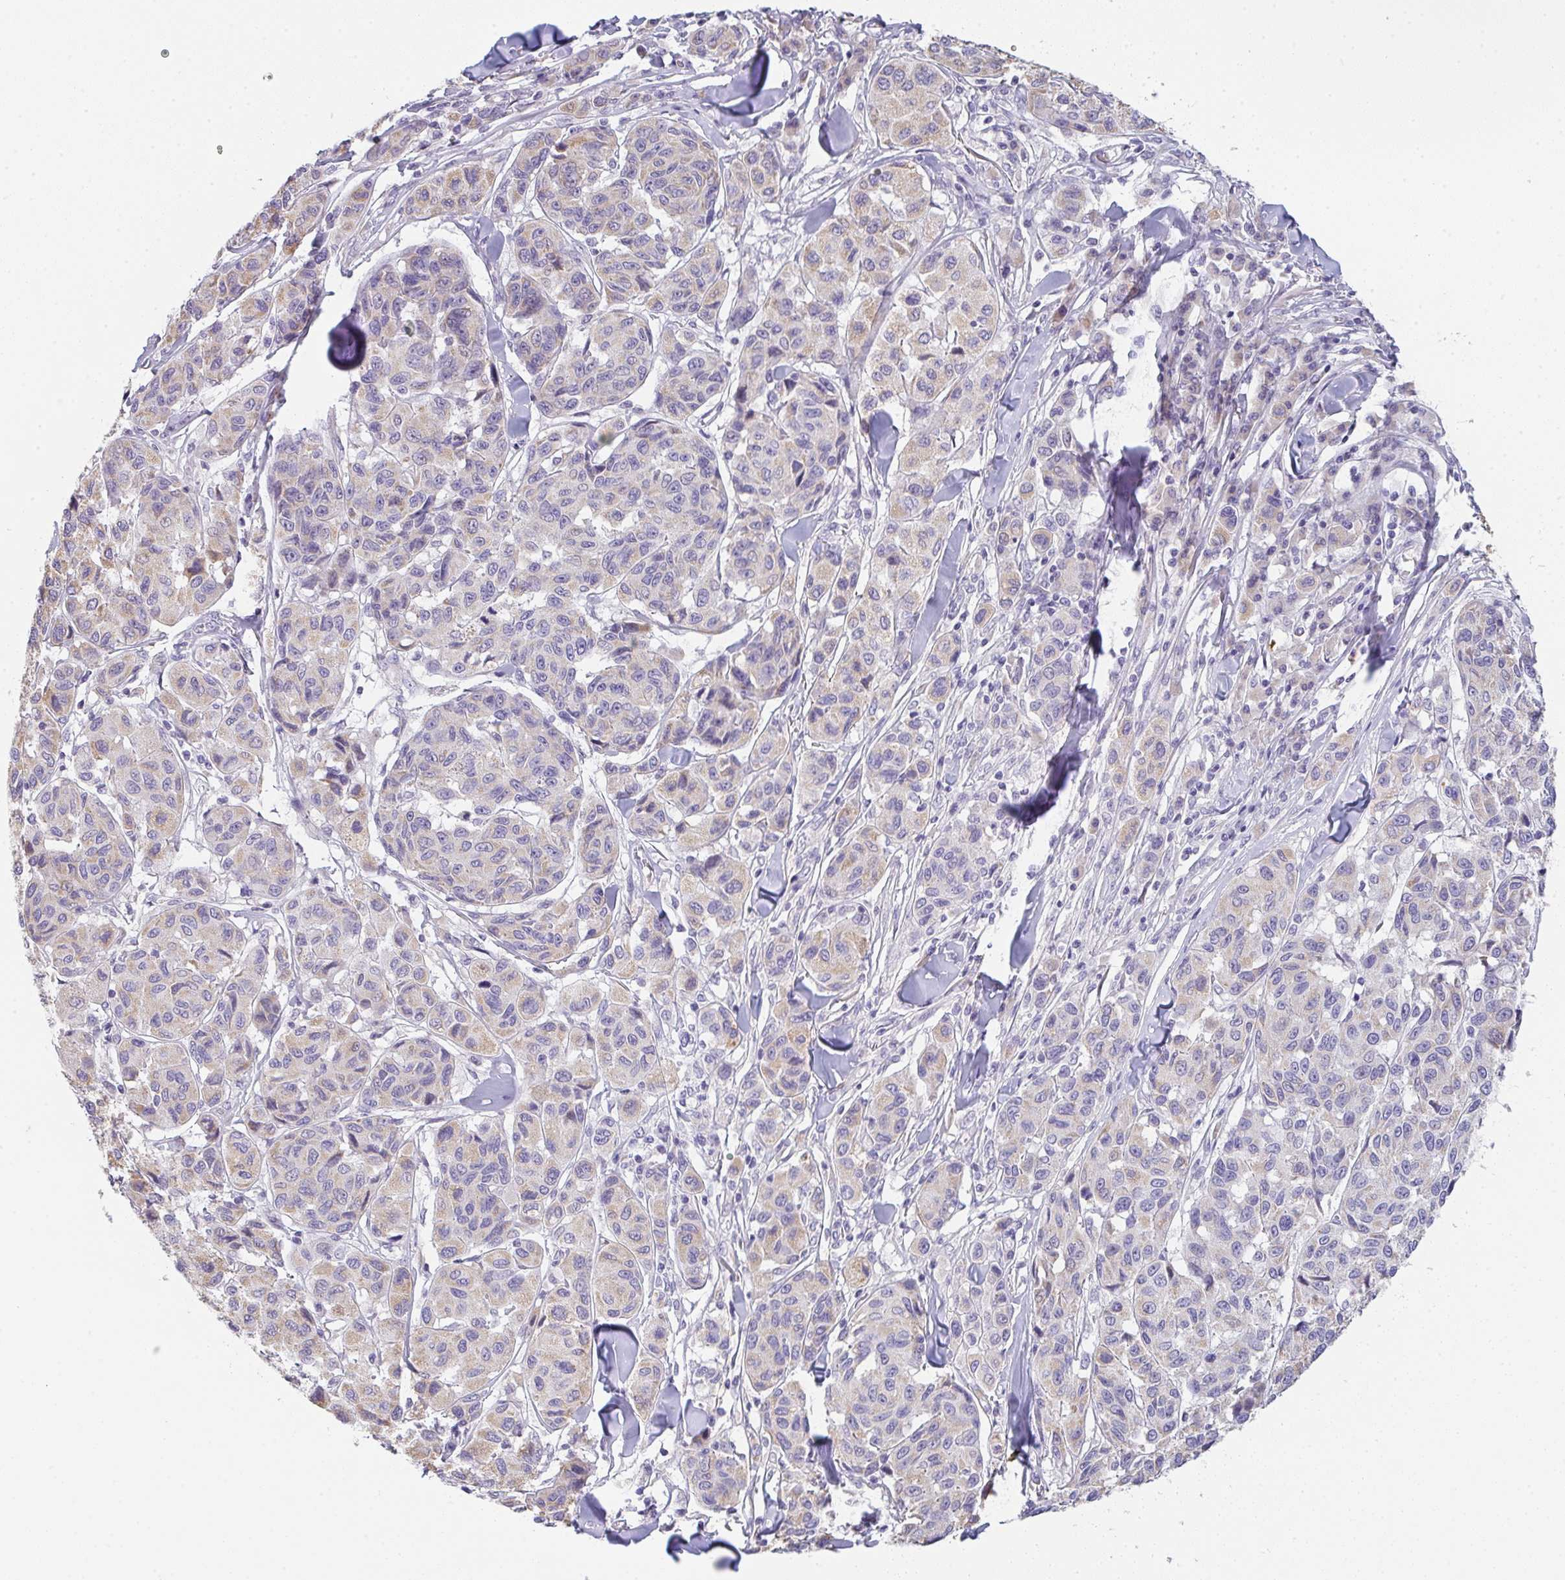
{"staining": {"intensity": "moderate", "quantity": ">75%", "location": "cytoplasmic/membranous"}, "tissue": "melanoma", "cell_type": "Tumor cells", "image_type": "cancer", "snomed": [{"axis": "morphology", "description": "Malignant melanoma, NOS"}, {"axis": "topography", "description": "Skin"}], "caption": "The immunohistochemical stain shows moderate cytoplasmic/membranous positivity in tumor cells of malignant melanoma tissue. Nuclei are stained in blue.", "gene": "CACNA1S", "patient": {"sex": "female", "age": 66}}